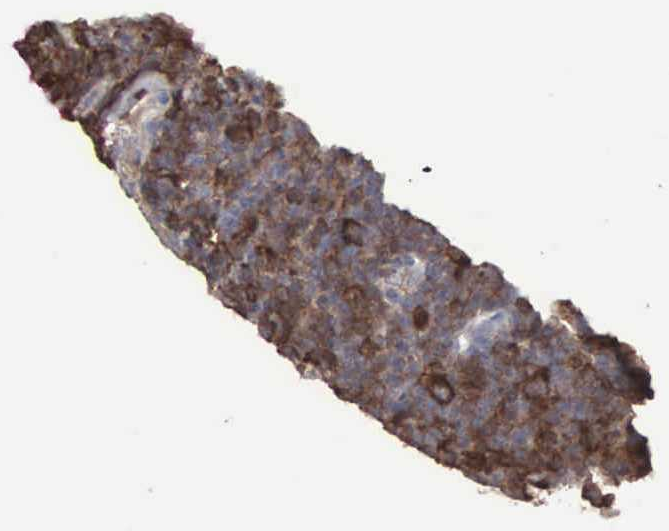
{"staining": {"intensity": "strong", "quantity": ">75%", "location": "cytoplasmic/membranous"}, "tissue": "lymphoma", "cell_type": "Tumor cells", "image_type": "cancer", "snomed": [{"axis": "morphology", "description": "Malignant lymphoma, non-Hodgkin's type, Low grade"}, {"axis": "topography", "description": "Lymph node"}], "caption": "Malignant lymphoma, non-Hodgkin's type (low-grade) was stained to show a protein in brown. There is high levels of strong cytoplasmic/membranous expression in about >75% of tumor cells.", "gene": "MTHFD1", "patient": {"sex": "male", "age": 74}}